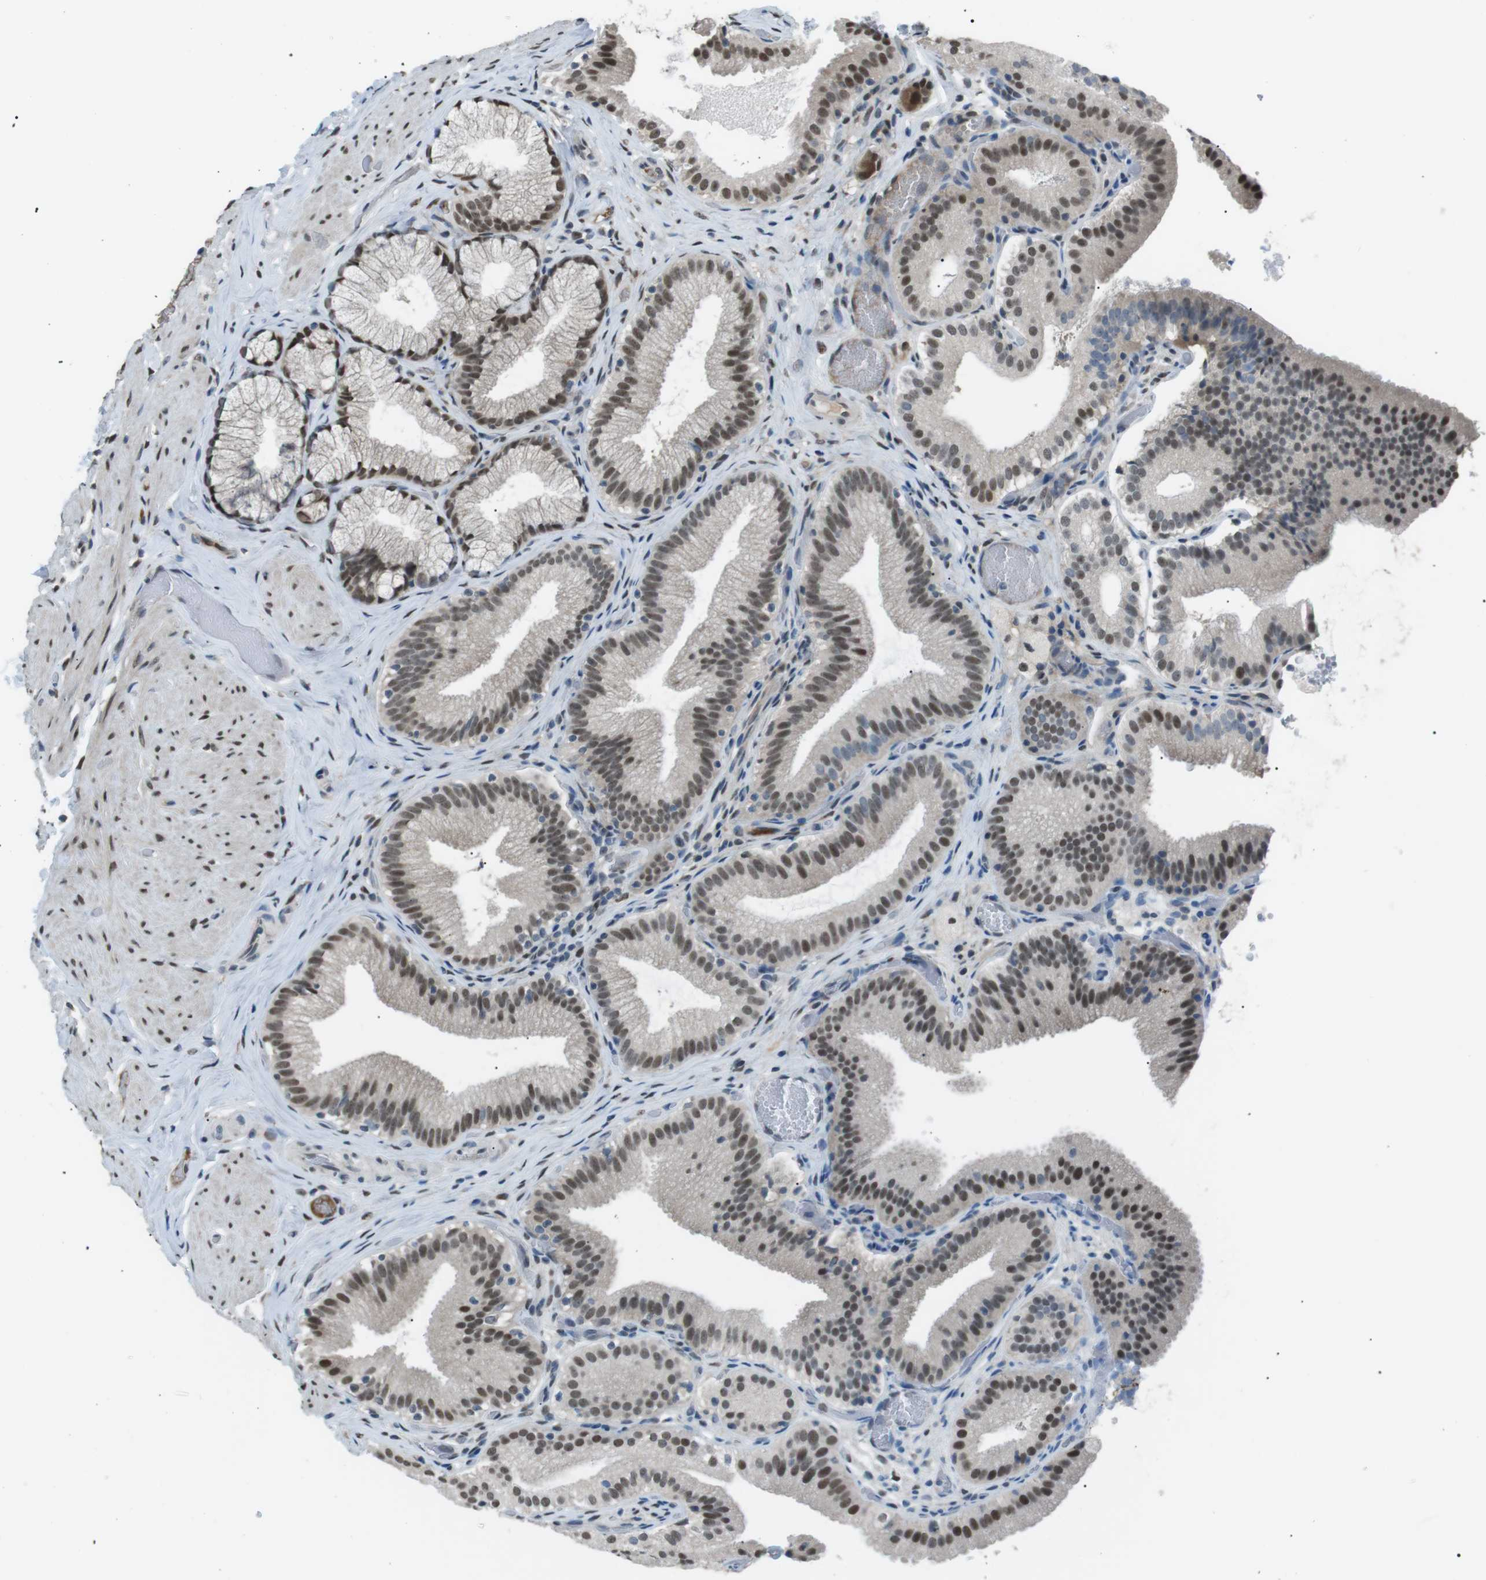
{"staining": {"intensity": "moderate", "quantity": ">75%", "location": "nuclear"}, "tissue": "gallbladder", "cell_type": "Glandular cells", "image_type": "normal", "snomed": [{"axis": "morphology", "description": "Normal tissue, NOS"}, {"axis": "topography", "description": "Gallbladder"}], "caption": "Immunohistochemistry micrograph of unremarkable gallbladder: human gallbladder stained using immunohistochemistry (IHC) demonstrates medium levels of moderate protein expression localized specifically in the nuclear of glandular cells, appearing as a nuclear brown color.", "gene": "SRPK2", "patient": {"sex": "male", "age": 54}}